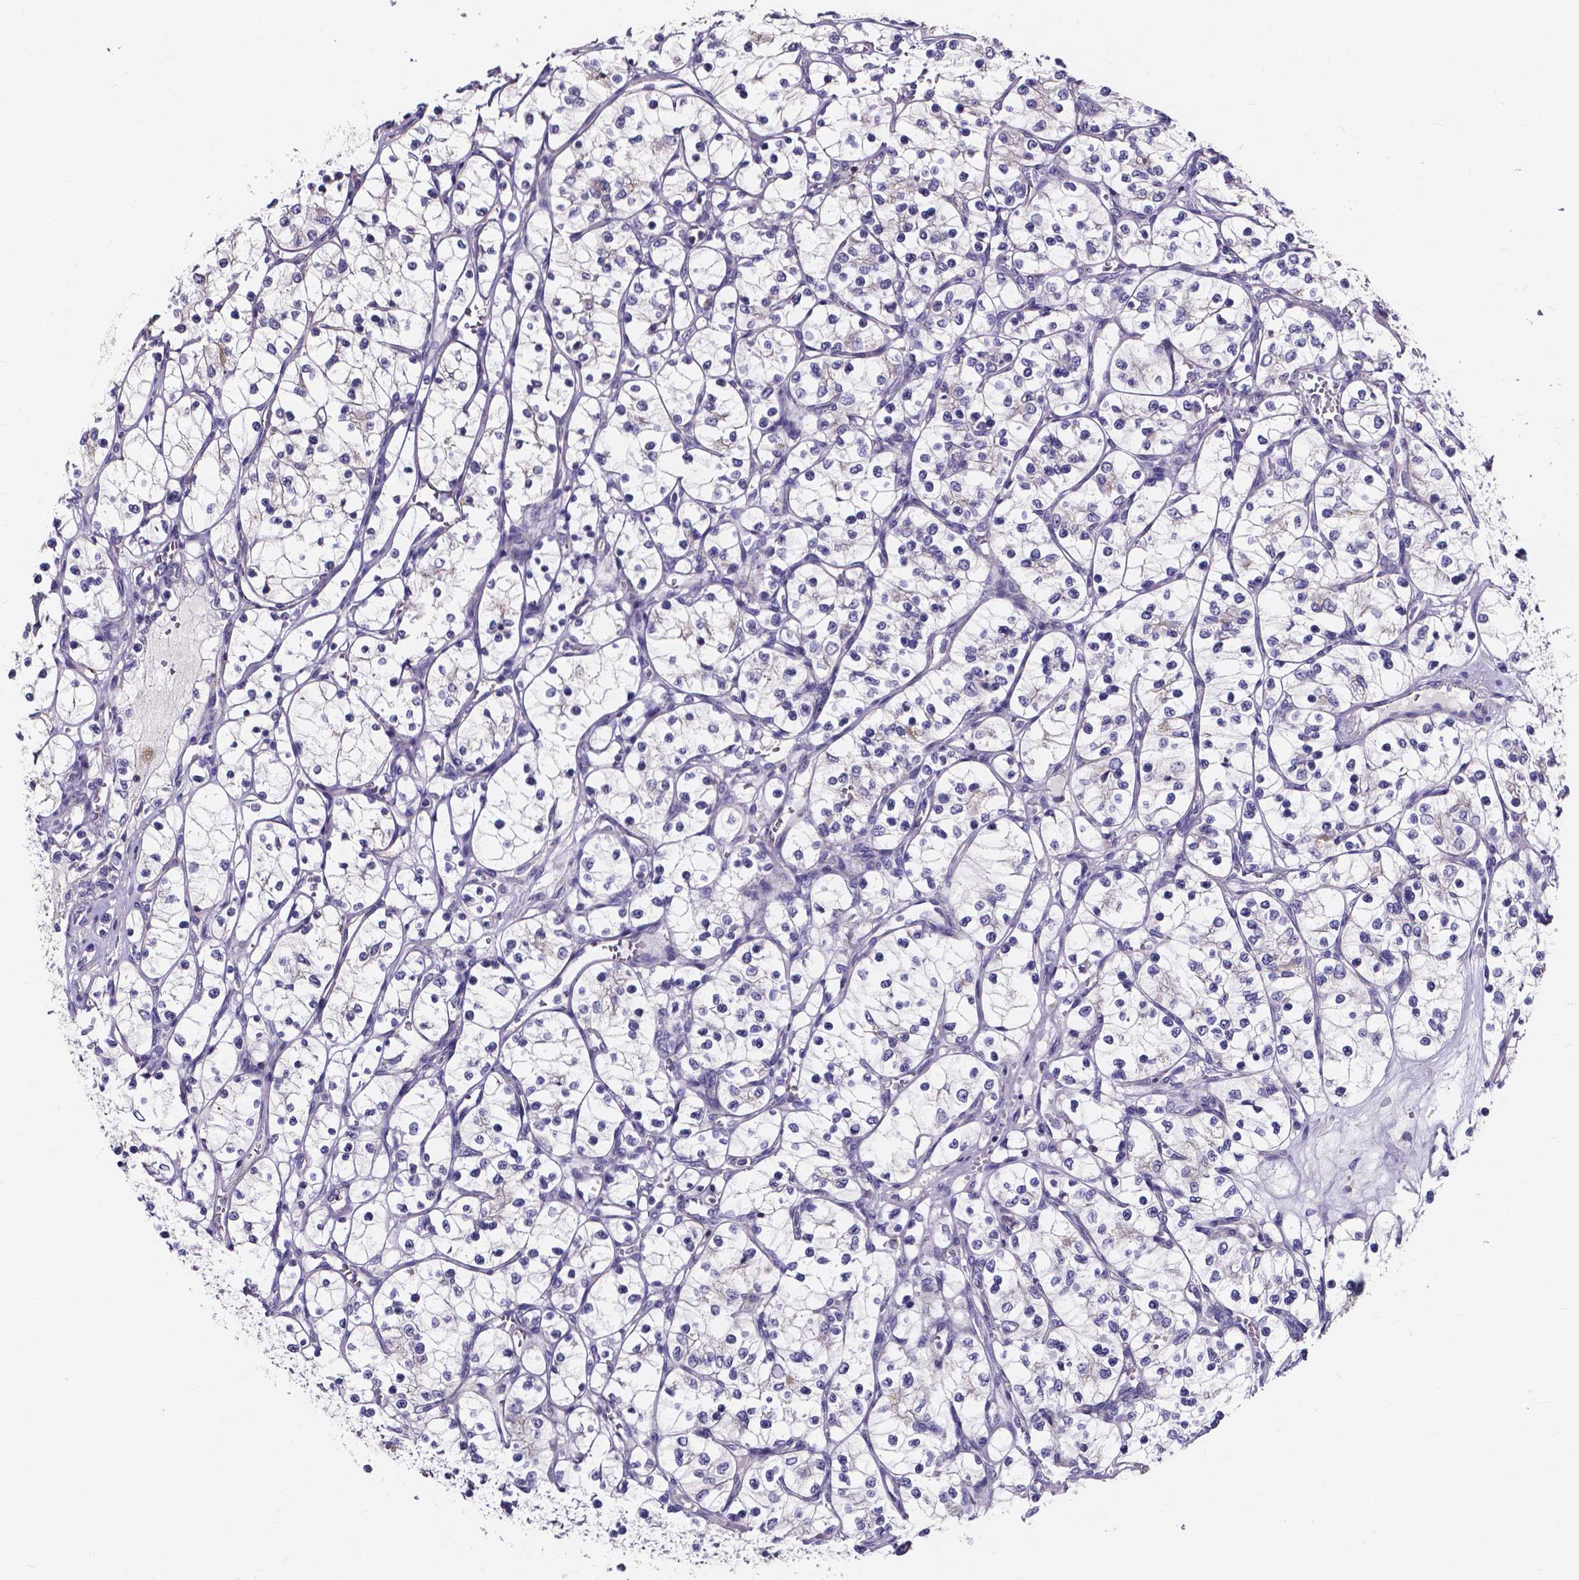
{"staining": {"intensity": "negative", "quantity": "none", "location": "none"}, "tissue": "renal cancer", "cell_type": "Tumor cells", "image_type": "cancer", "snomed": [{"axis": "morphology", "description": "Adenocarcinoma, NOS"}, {"axis": "topography", "description": "Kidney"}], "caption": "Immunohistochemistry of renal cancer (adenocarcinoma) demonstrates no staining in tumor cells. (DAB (3,3'-diaminobenzidine) immunohistochemistry with hematoxylin counter stain).", "gene": "THEMIS", "patient": {"sex": "female", "age": 69}}